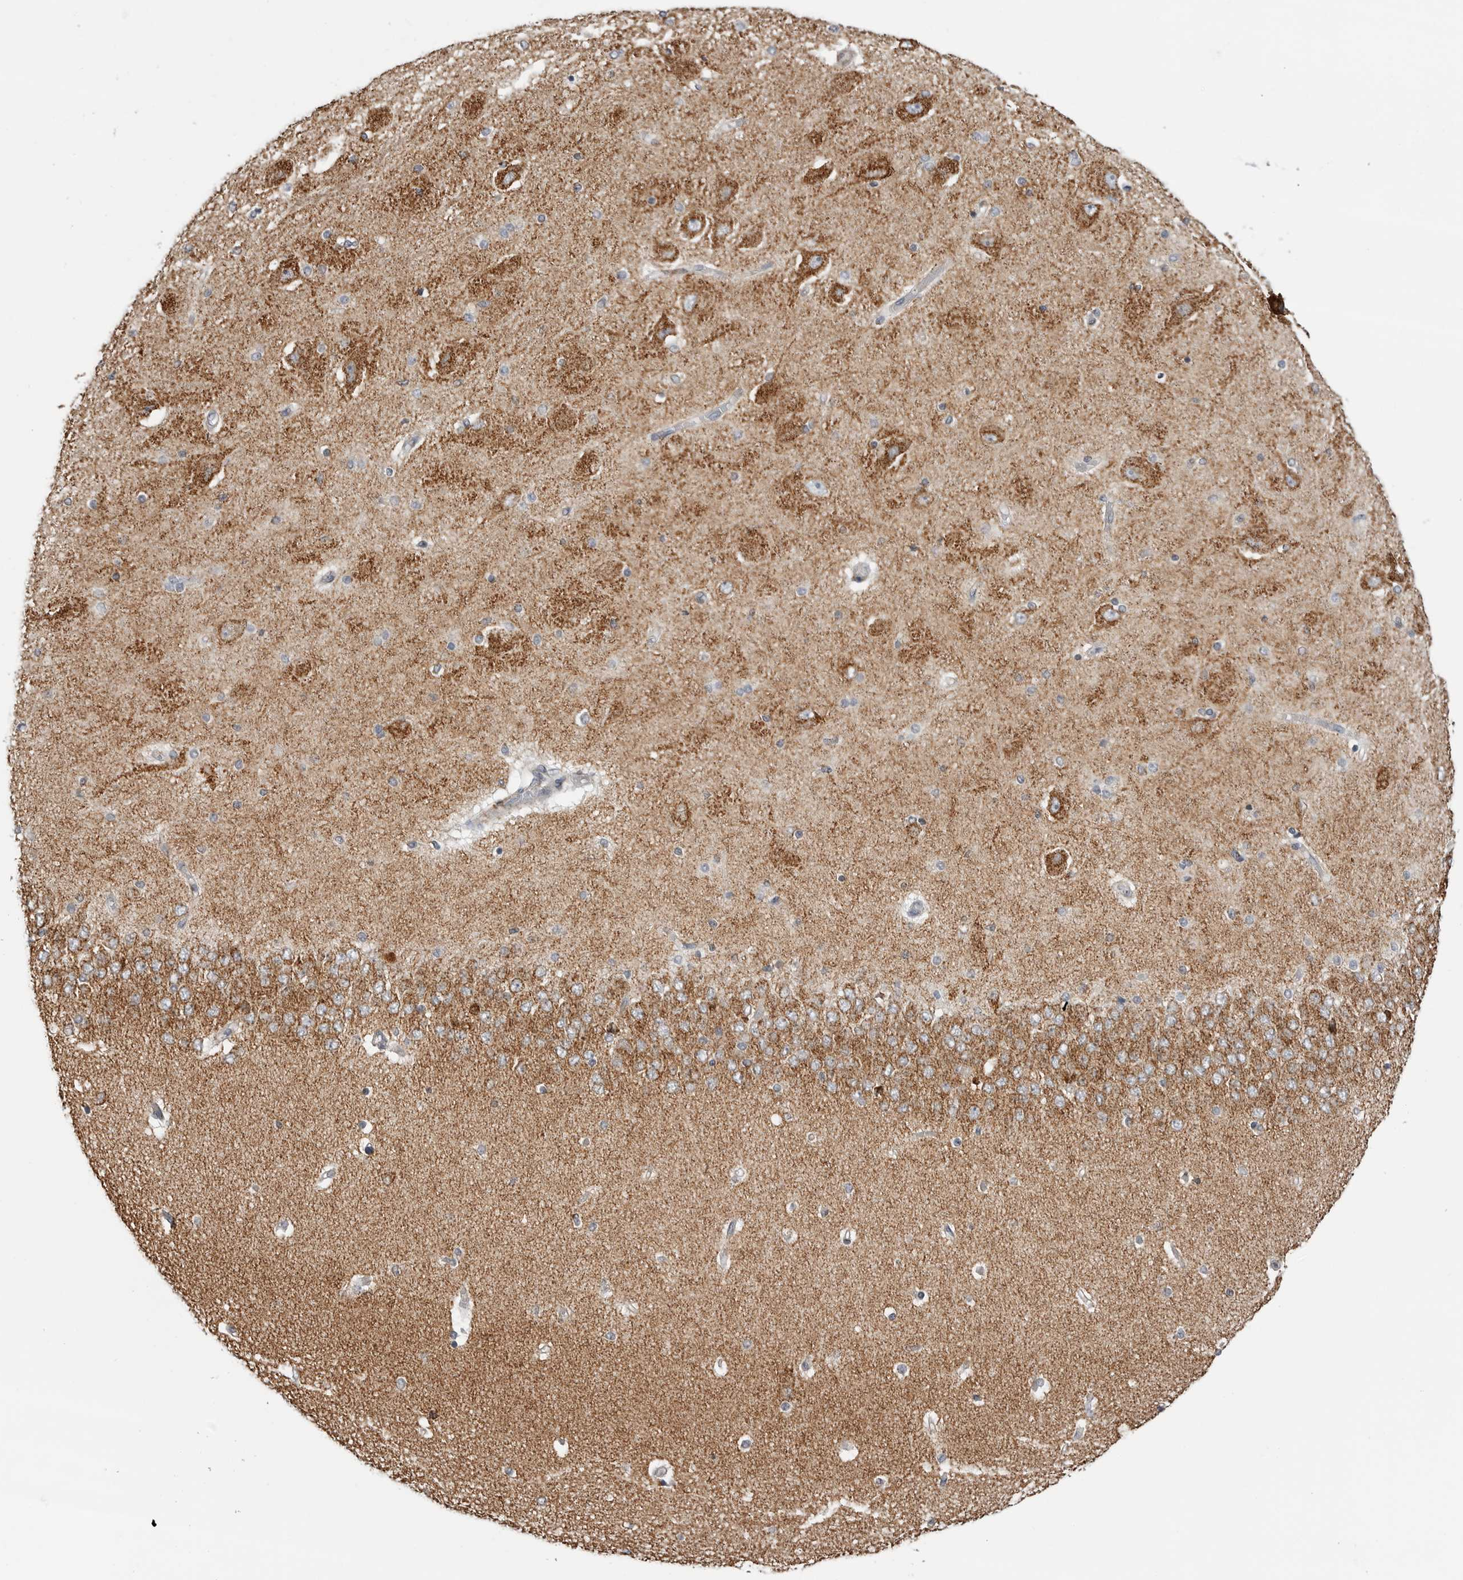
{"staining": {"intensity": "moderate", "quantity": "<25%", "location": "cytoplasmic/membranous"}, "tissue": "hippocampus", "cell_type": "Glial cells", "image_type": "normal", "snomed": [{"axis": "morphology", "description": "Normal tissue, NOS"}, {"axis": "topography", "description": "Hippocampus"}], "caption": "Glial cells show moderate cytoplasmic/membranous positivity in about <25% of cells in benign hippocampus. Nuclei are stained in blue.", "gene": "COX5A", "patient": {"sex": "female", "age": 54}}